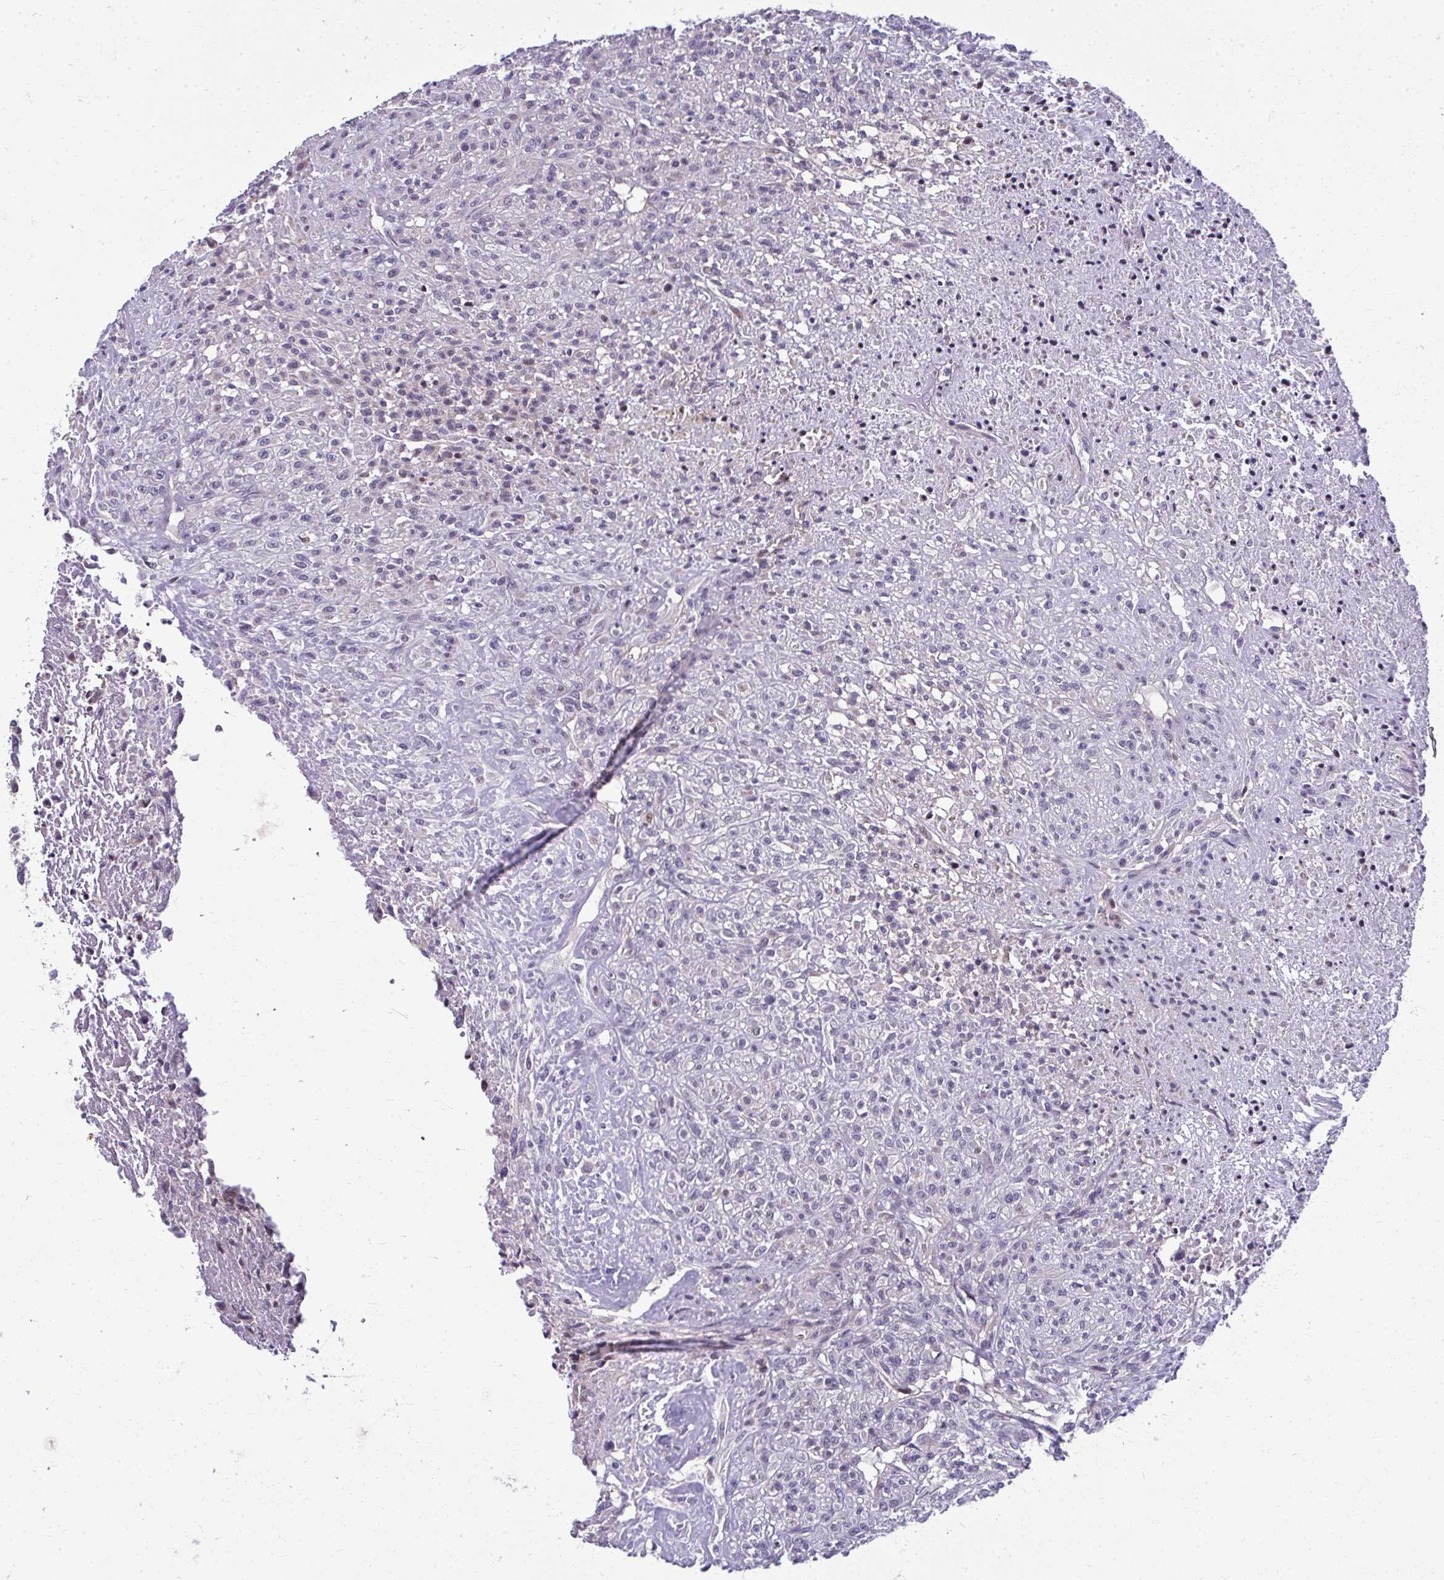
{"staining": {"intensity": "negative", "quantity": "none", "location": "none"}, "tissue": "renal cancer", "cell_type": "Tumor cells", "image_type": "cancer", "snomed": [{"axis": "morphology", "description": "Adenocarcinoma, NOS"}, {"axis": "topography", "description": "Kidney"}], "caption": "A histopathology image of human adenocarcinoma (renal) is negative for staining in tumor cells. (DAB (3,3'-diaminobenzidine) IHC, high magnification).", "gene": "ODF1", "patient": {"sex": "male", "age": 58}}